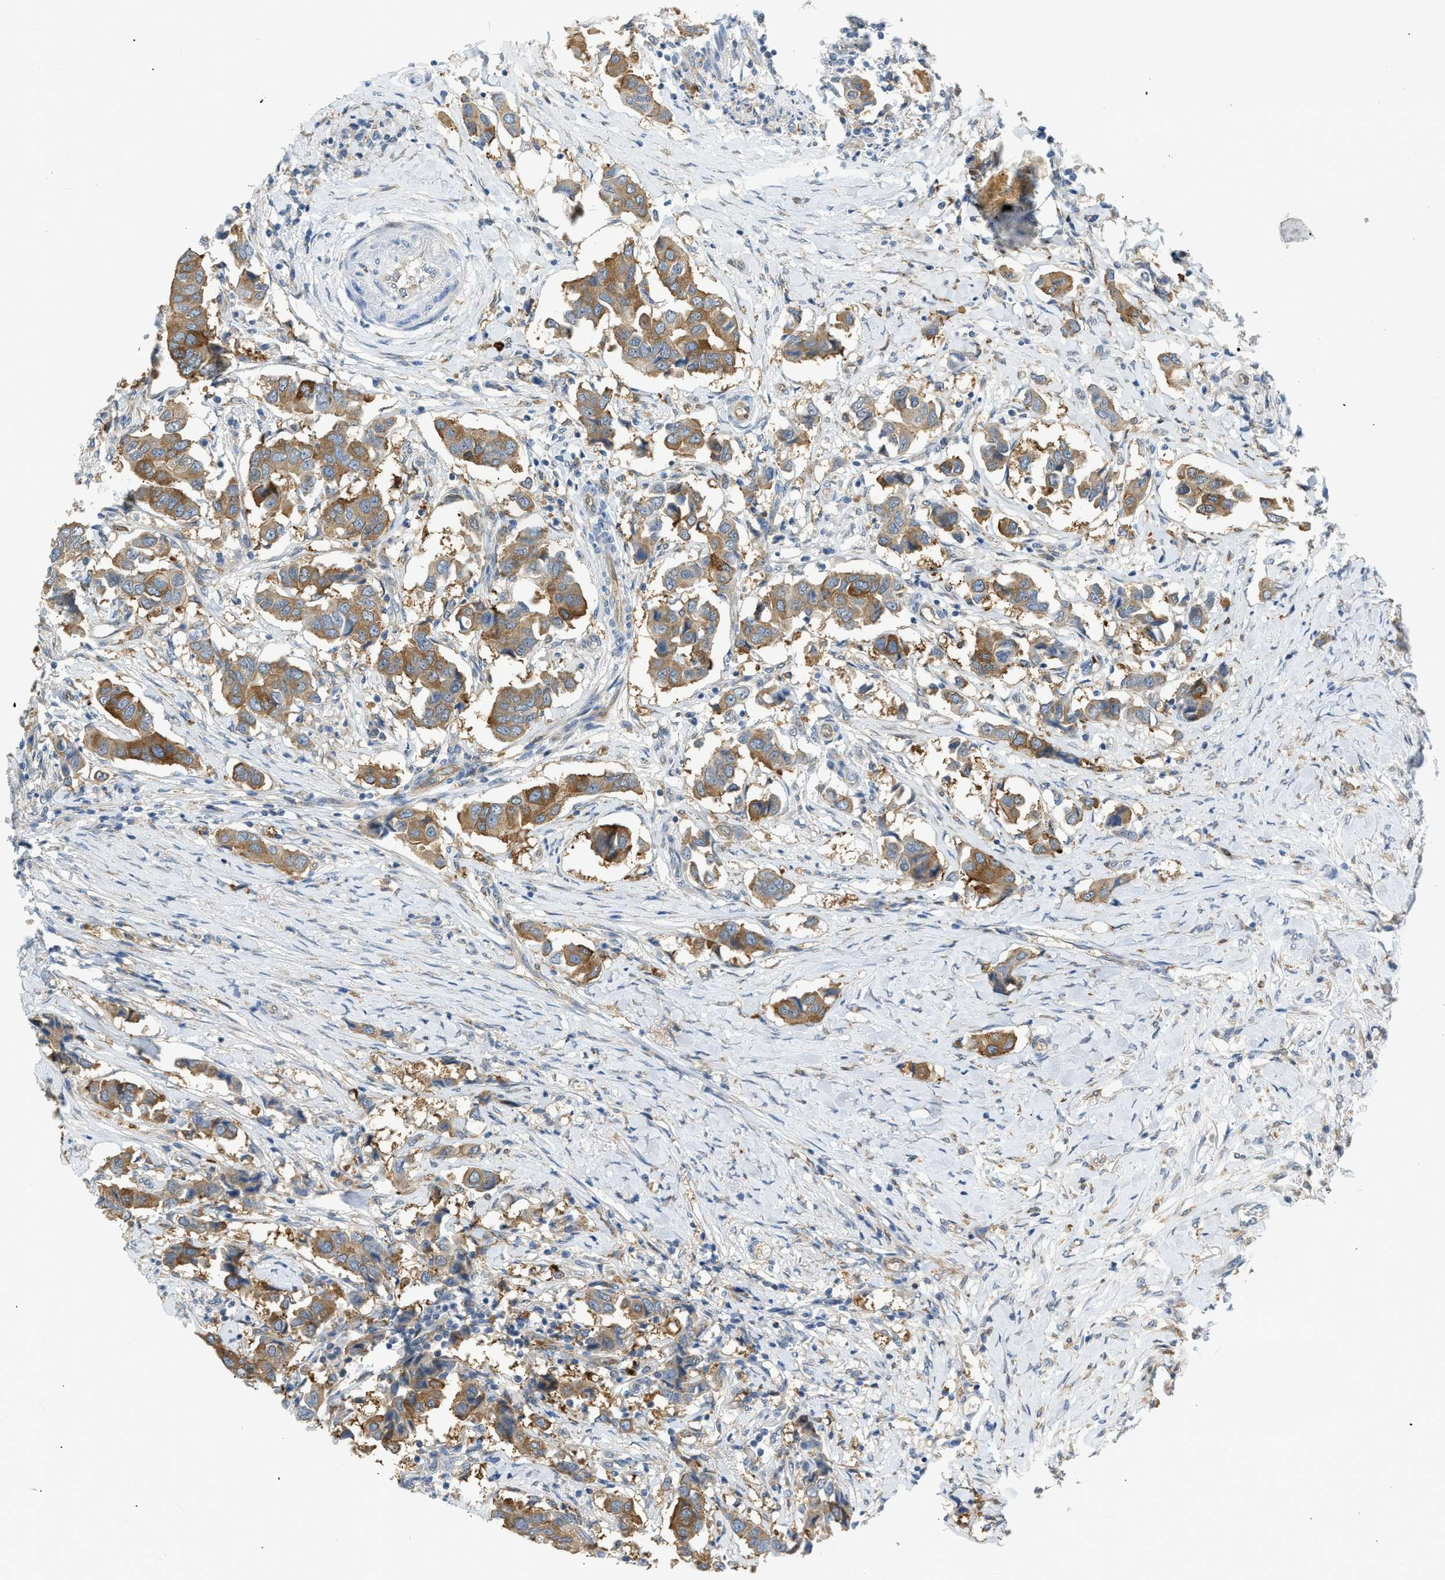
{"staining": {"intensity": "moderate", "quantity": ">75%", "location": "cytoplasmic/membranous"}, "tissue": "breast cancer", "cell_type": "Tumor cells", "image_type": "cancer", "snomed": [{"axis": "morphology", "description": "Duct carcinoma"}, {"axis": "topography", "description": "Breast"}], "caption": "Protein staining of infiltrating ductal carcinoma (breast) tissue demonstrates moderate cytoplasmic/membranous expression in about >75% of tumor cells.", "gene": "ZNF408", "patient": {"sex": "female", "age": 80}}